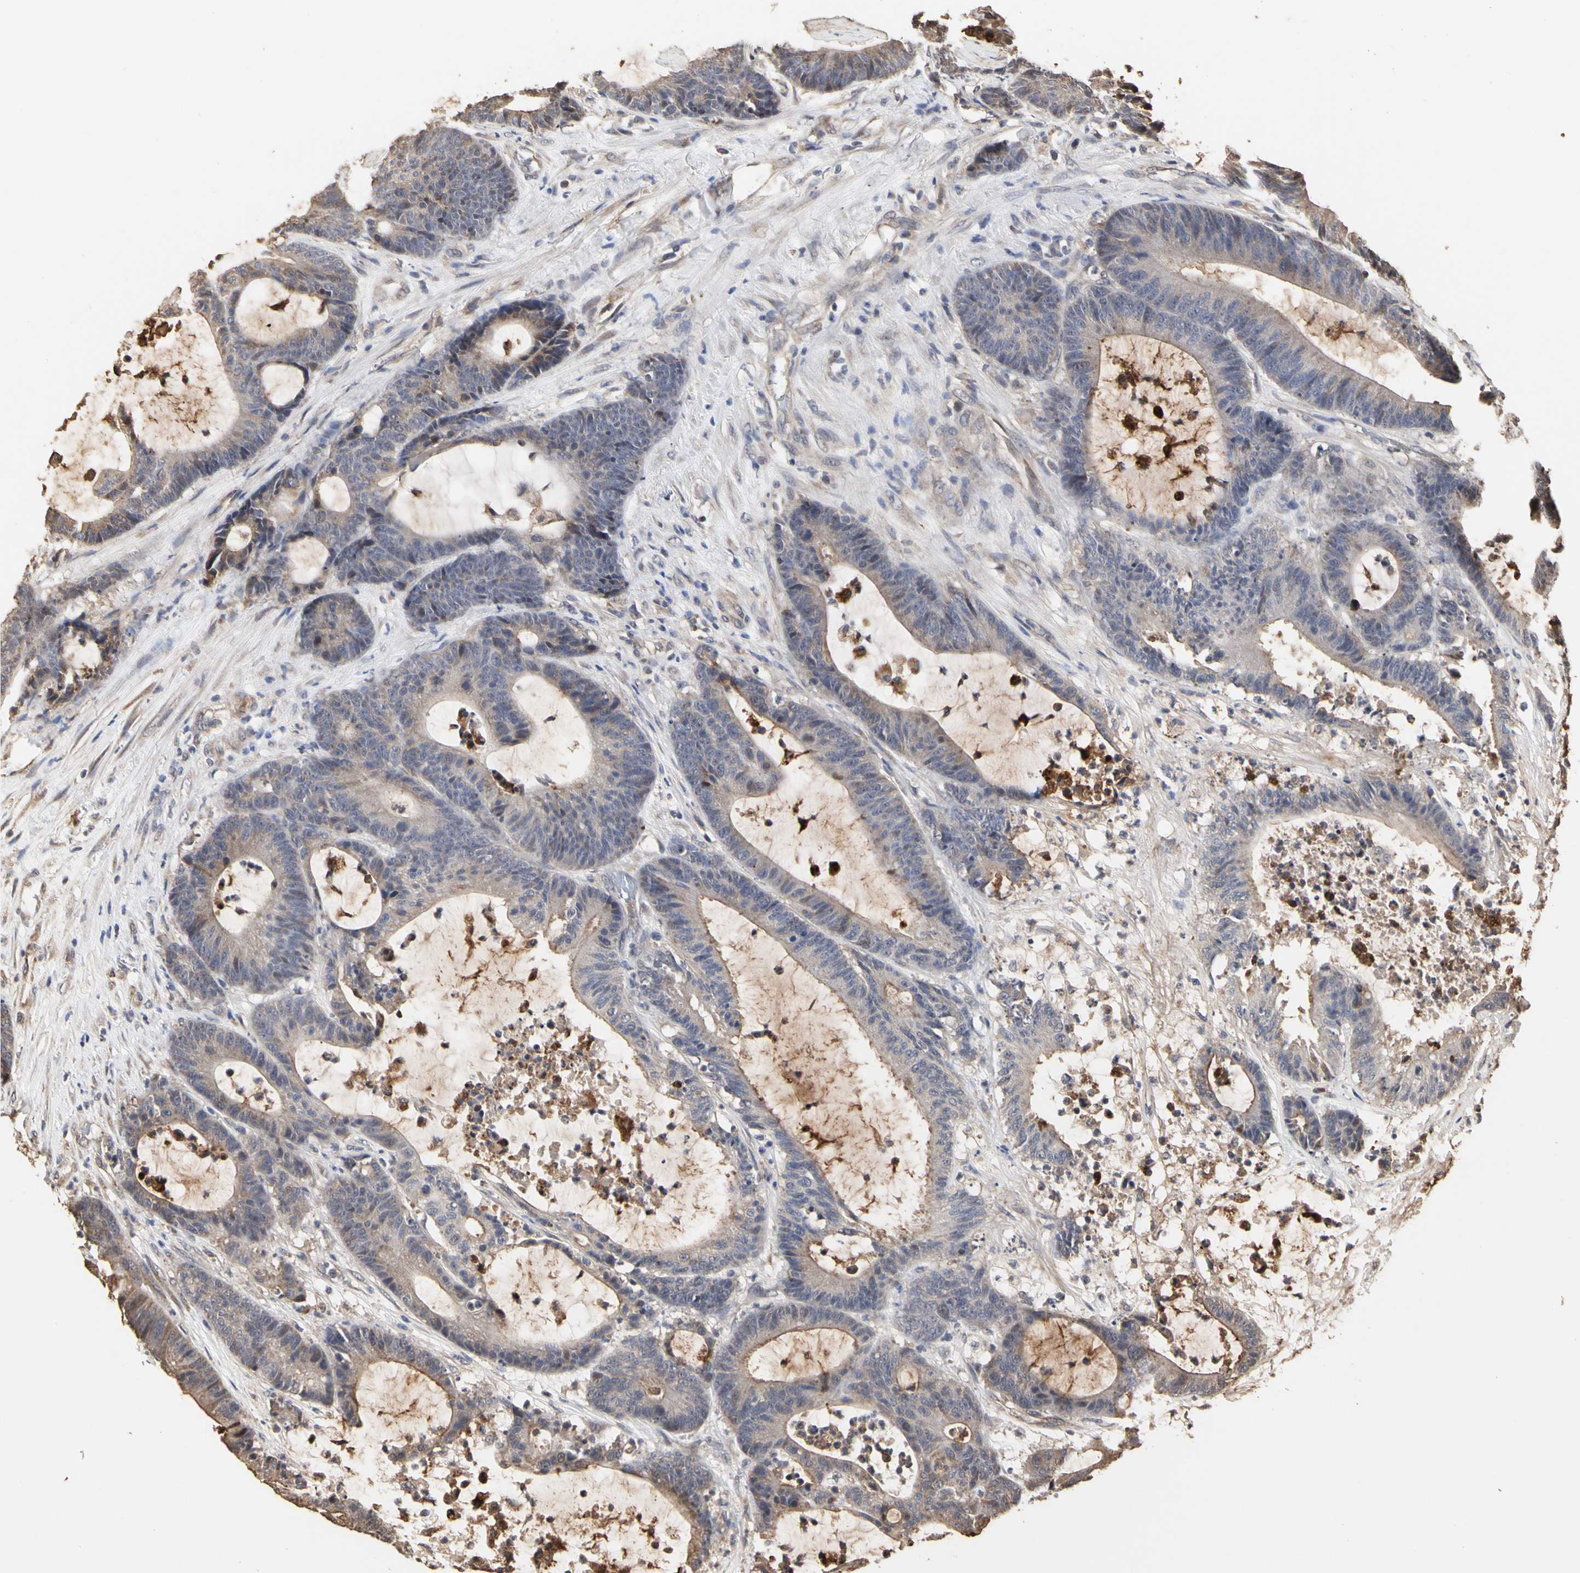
{"staining": {"intensity": "moderate", "quantity": ">75%", "location": "cytoplasmic/membranous"}, "tissue": "colorectal cancer", "cell_type": "Tumor cells", "image_type": "cancer", "snomed": [{"axis": "morphology", "description": "Adenocarcinoma, NOS"}, {"axis": "topography", "description": "Colon"}], "caption": "A micrograph of human adenocarcinoma (colorectal) stained for a protein shows moderate cytoplasmic/membranous brown staining in tumor cells.", "gene": "TAOK1", "patient": {"sex": "female", "age": 84}}